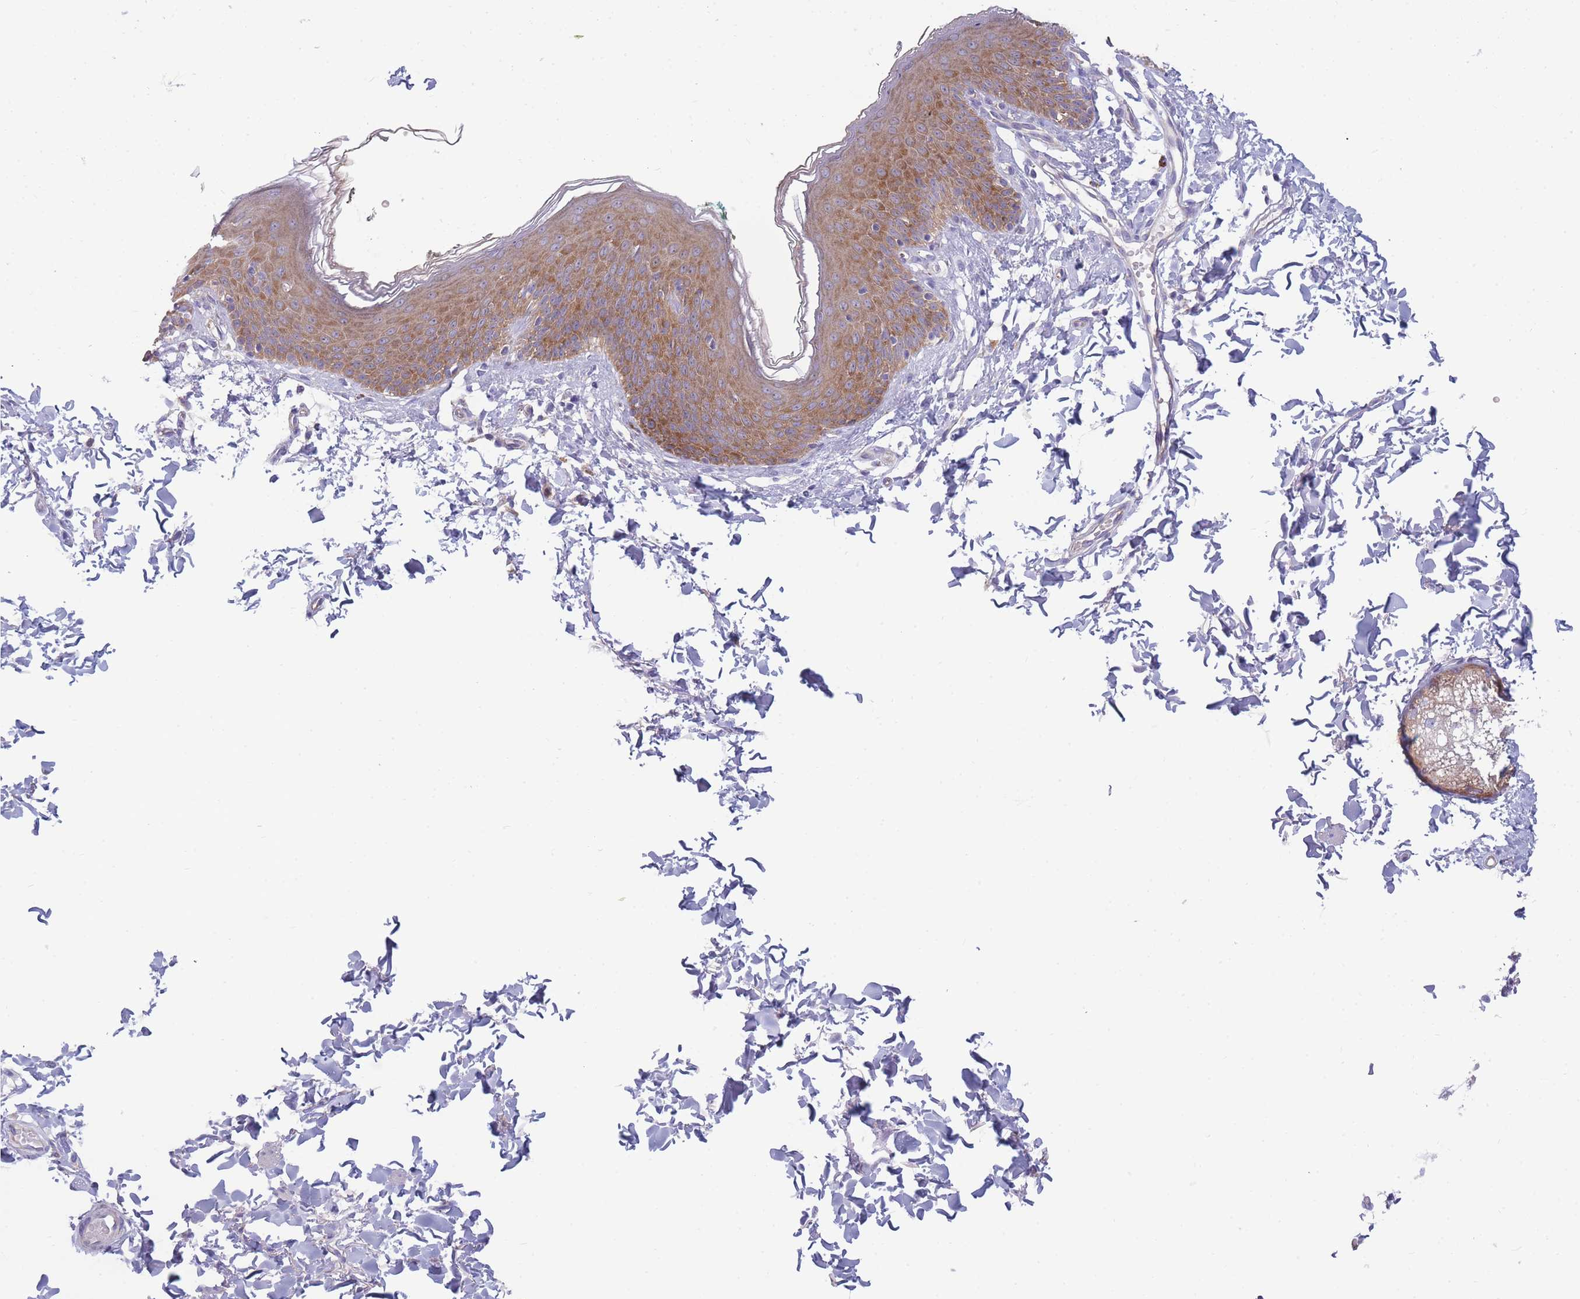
{"staining": {"intensity": "moderate", "quantity": ">75%", "location": "cytoplasmic/membranous"}, "tissue": "skin", "cell_type": "Epidermal cells", "image_type": "normal", "snomed": [{"axis": "morphology", "description": "Normal tissue, NOS"}, {"axis": "topography", "description": "Vulva"}], "caption": "IHC micrograph of unremarkable skin: human skin stained using immunohistochemistry exhibits medium levels of moderate protein expression localized specifically in the cytoplasmic/membranous of epidermal cells, appearing as a cytoplasmic/membranous brown color.", "gene": "NDUFAF6", "patient": {"sex": "female", "age": 66}}